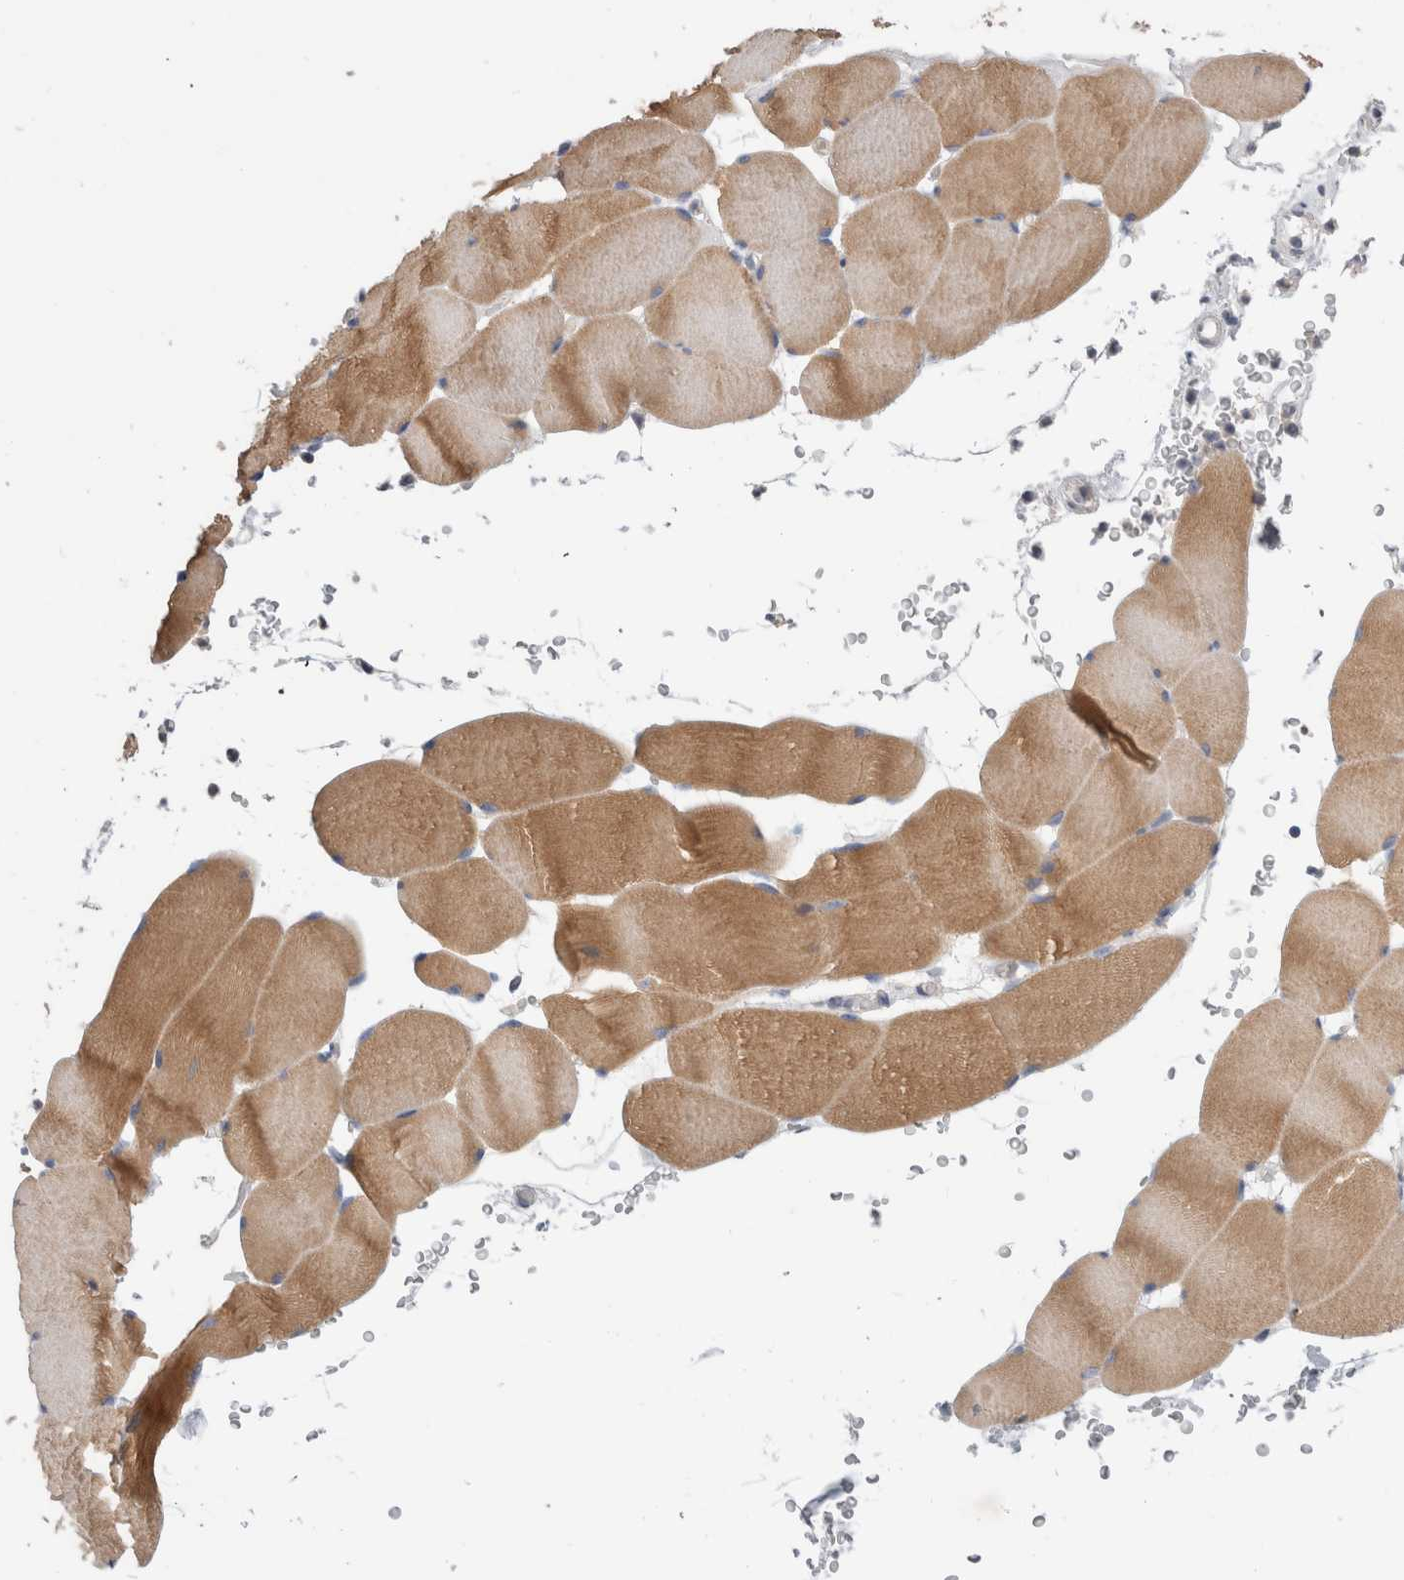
{"staining": {"intensity": "moderate", "quantity": ">75%", "location": "cytoplasmic/membranous"}, "tissue": "skeletal muscle", "cell_type": "Myocytes", "image_type": "normal", "snomed": [{"axis": "morphology", "description": "Normal tissue, NOS"}, {"axis": "topography", "description": "Skeletal muscle"}], "caption": "A high-resolution micrograph shows IHC staining of unremarkable skeletal muscle, which demonstrates moderate cytoplasmic/membranous expression in about >75% of myocytes. Immunohistochemistry stains the protein in brown and the nuclei are stained blue.", "gene": "OTOR", "patient": {"sex": "male", "age": 62}}